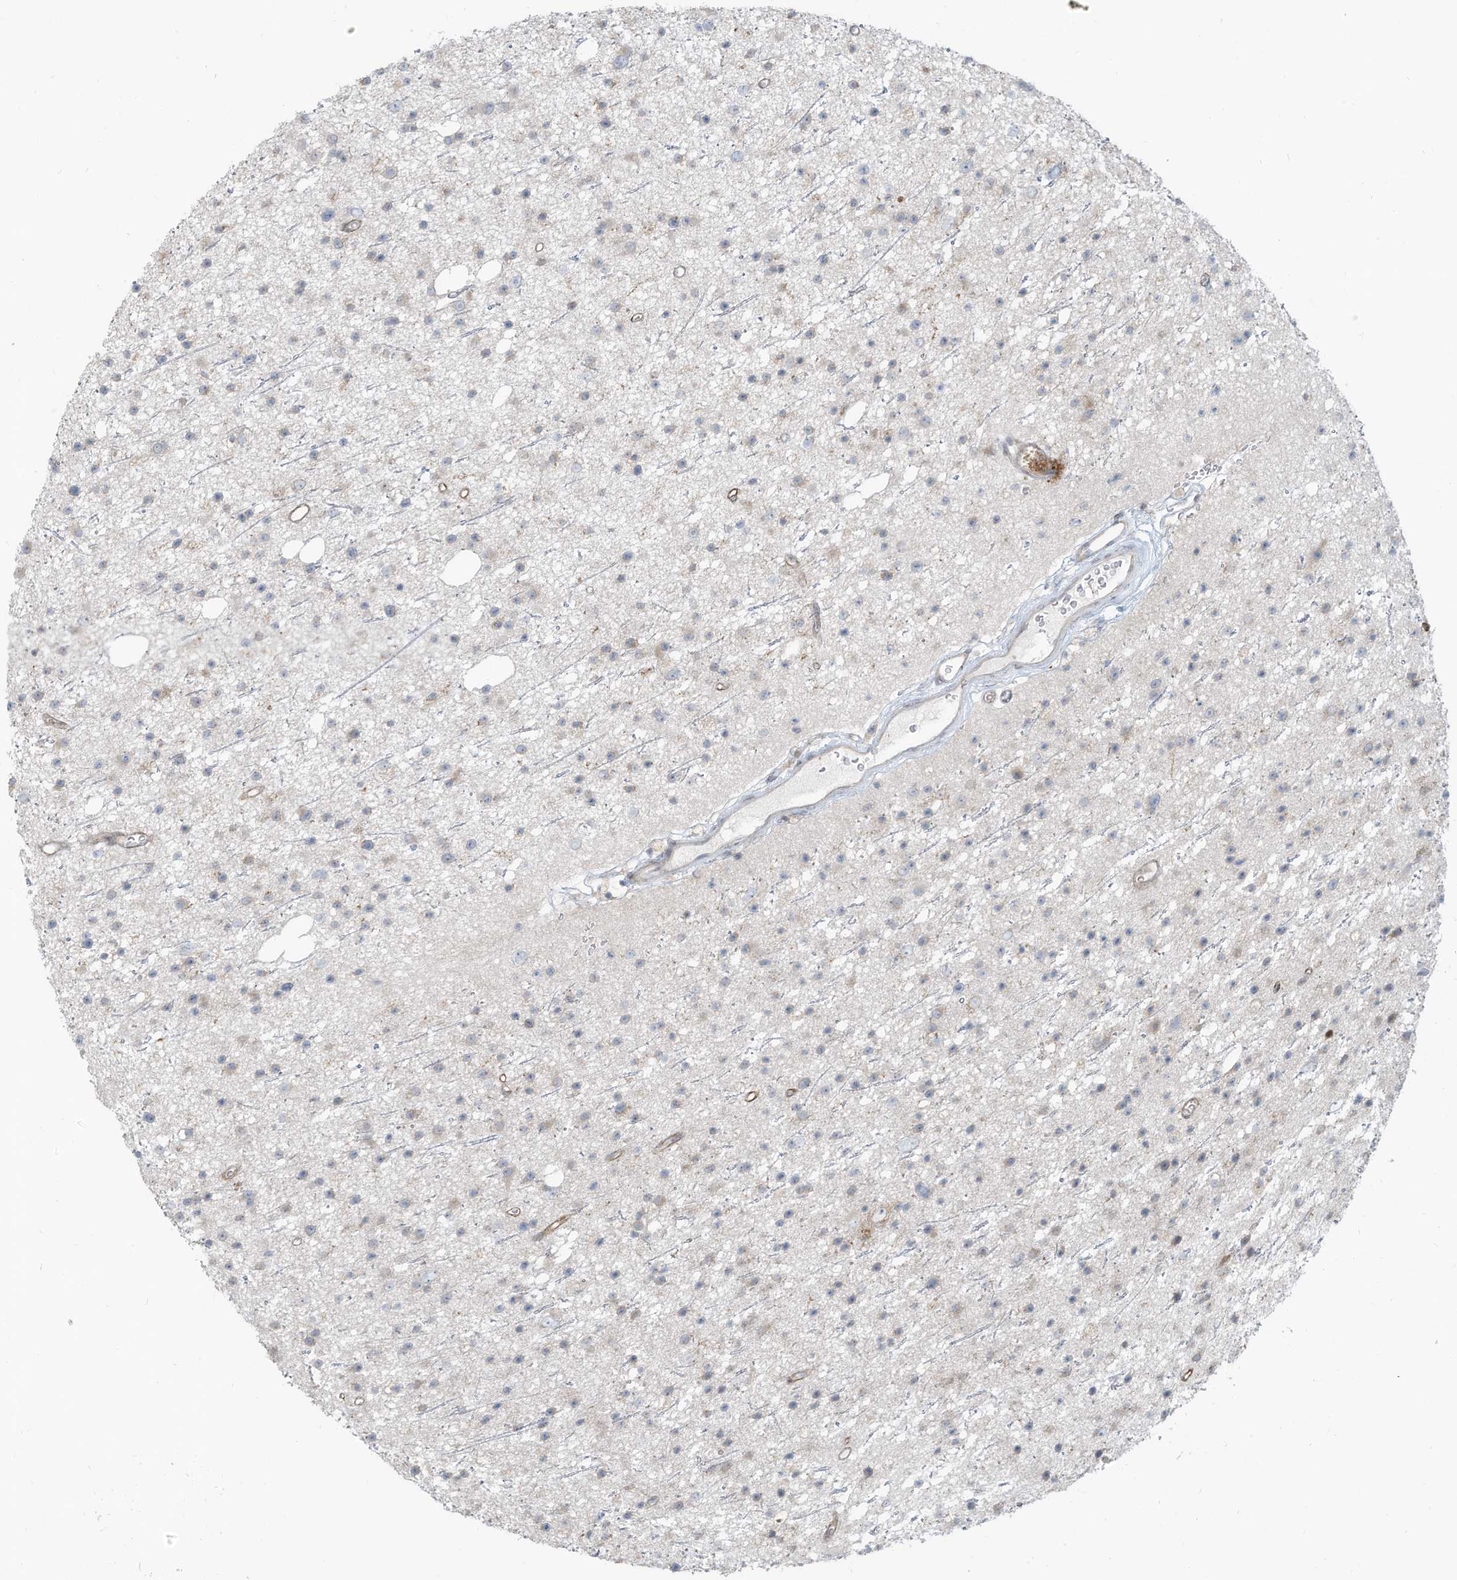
{"staining": {"intensity": "negative", "quantity": "none", "location": "none"}, "tissue": "glioma", "cell_type": "Tumor cells", "image_type": "cancer", "snomed": [{"axis": "morphology", "description": "Glioma, malignant, Low grade"}, {"axis": "topography", "description": "Cerebral cortex"}], "caption": "Low-grade glioma (malignant) was stained to show a protein in brown. There is no significant staining in tumor cells.", "gene": "DZIP3", "patient": {"sex": "female", "age": 39}}